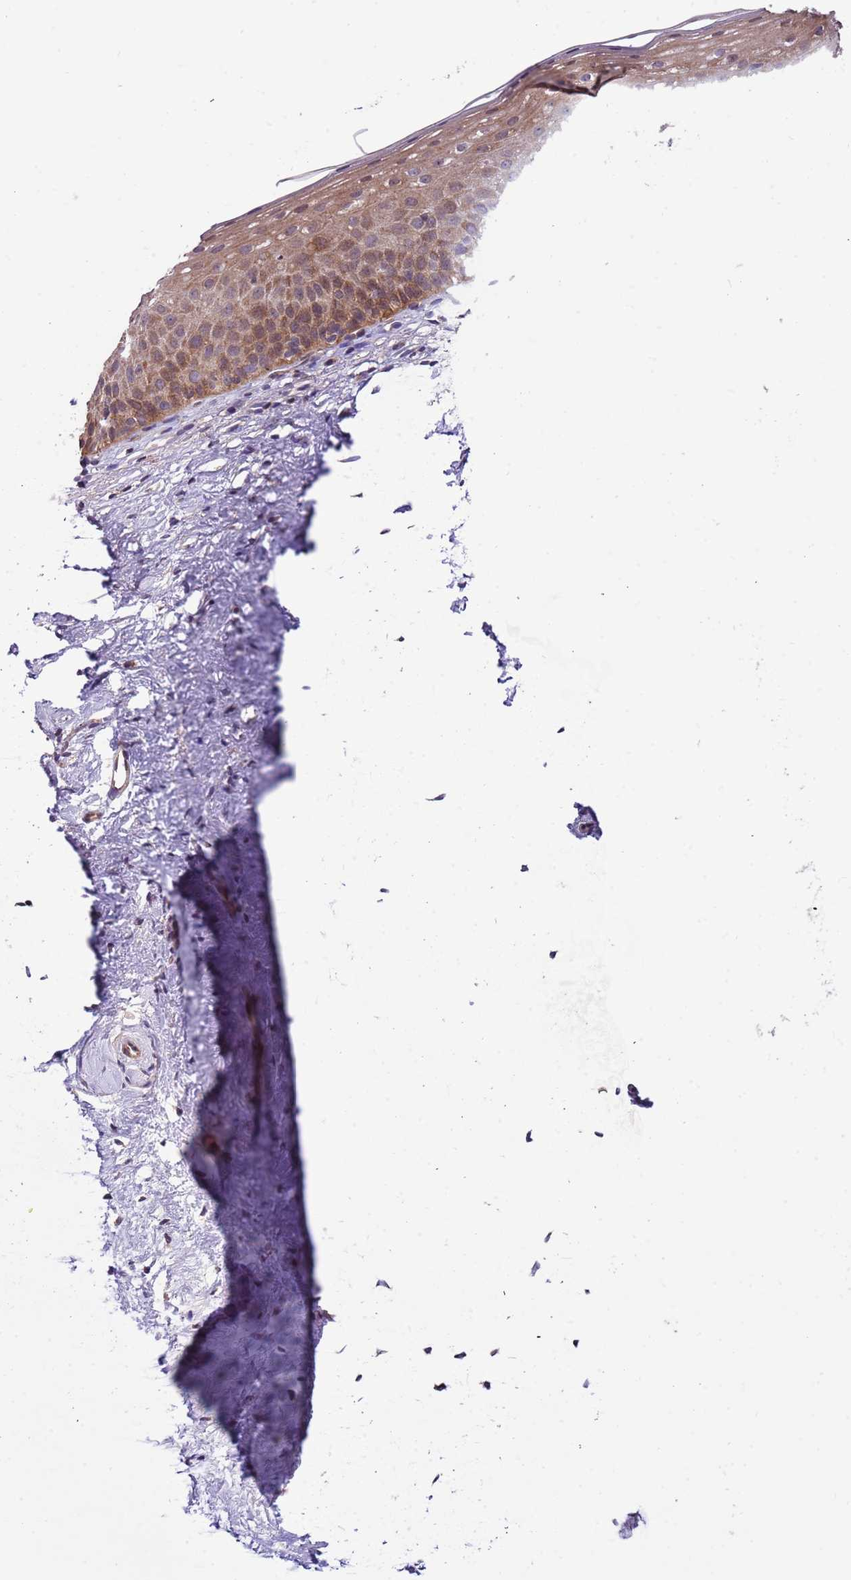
{"staining": {"intensity": "moderate", "quantity": ">75%", "location": "cytoplasmic/membranous"}, "tissue": "cervix", "cell_type": "Glandular cells", "image_type": "normal", "snomed": [{"axis": "morphology", "description": "Normal tissue, NOS"}, {"axis": "topography", "description": "Cervix"}], "caption": "Cervix stained for a protein (brown) reveals moderate cytoplasmic/membranous positive positivity in approximately >75% of glandular cells.", "gene": "LAMB4", "patient": {"sex": "female", "age": 57}}